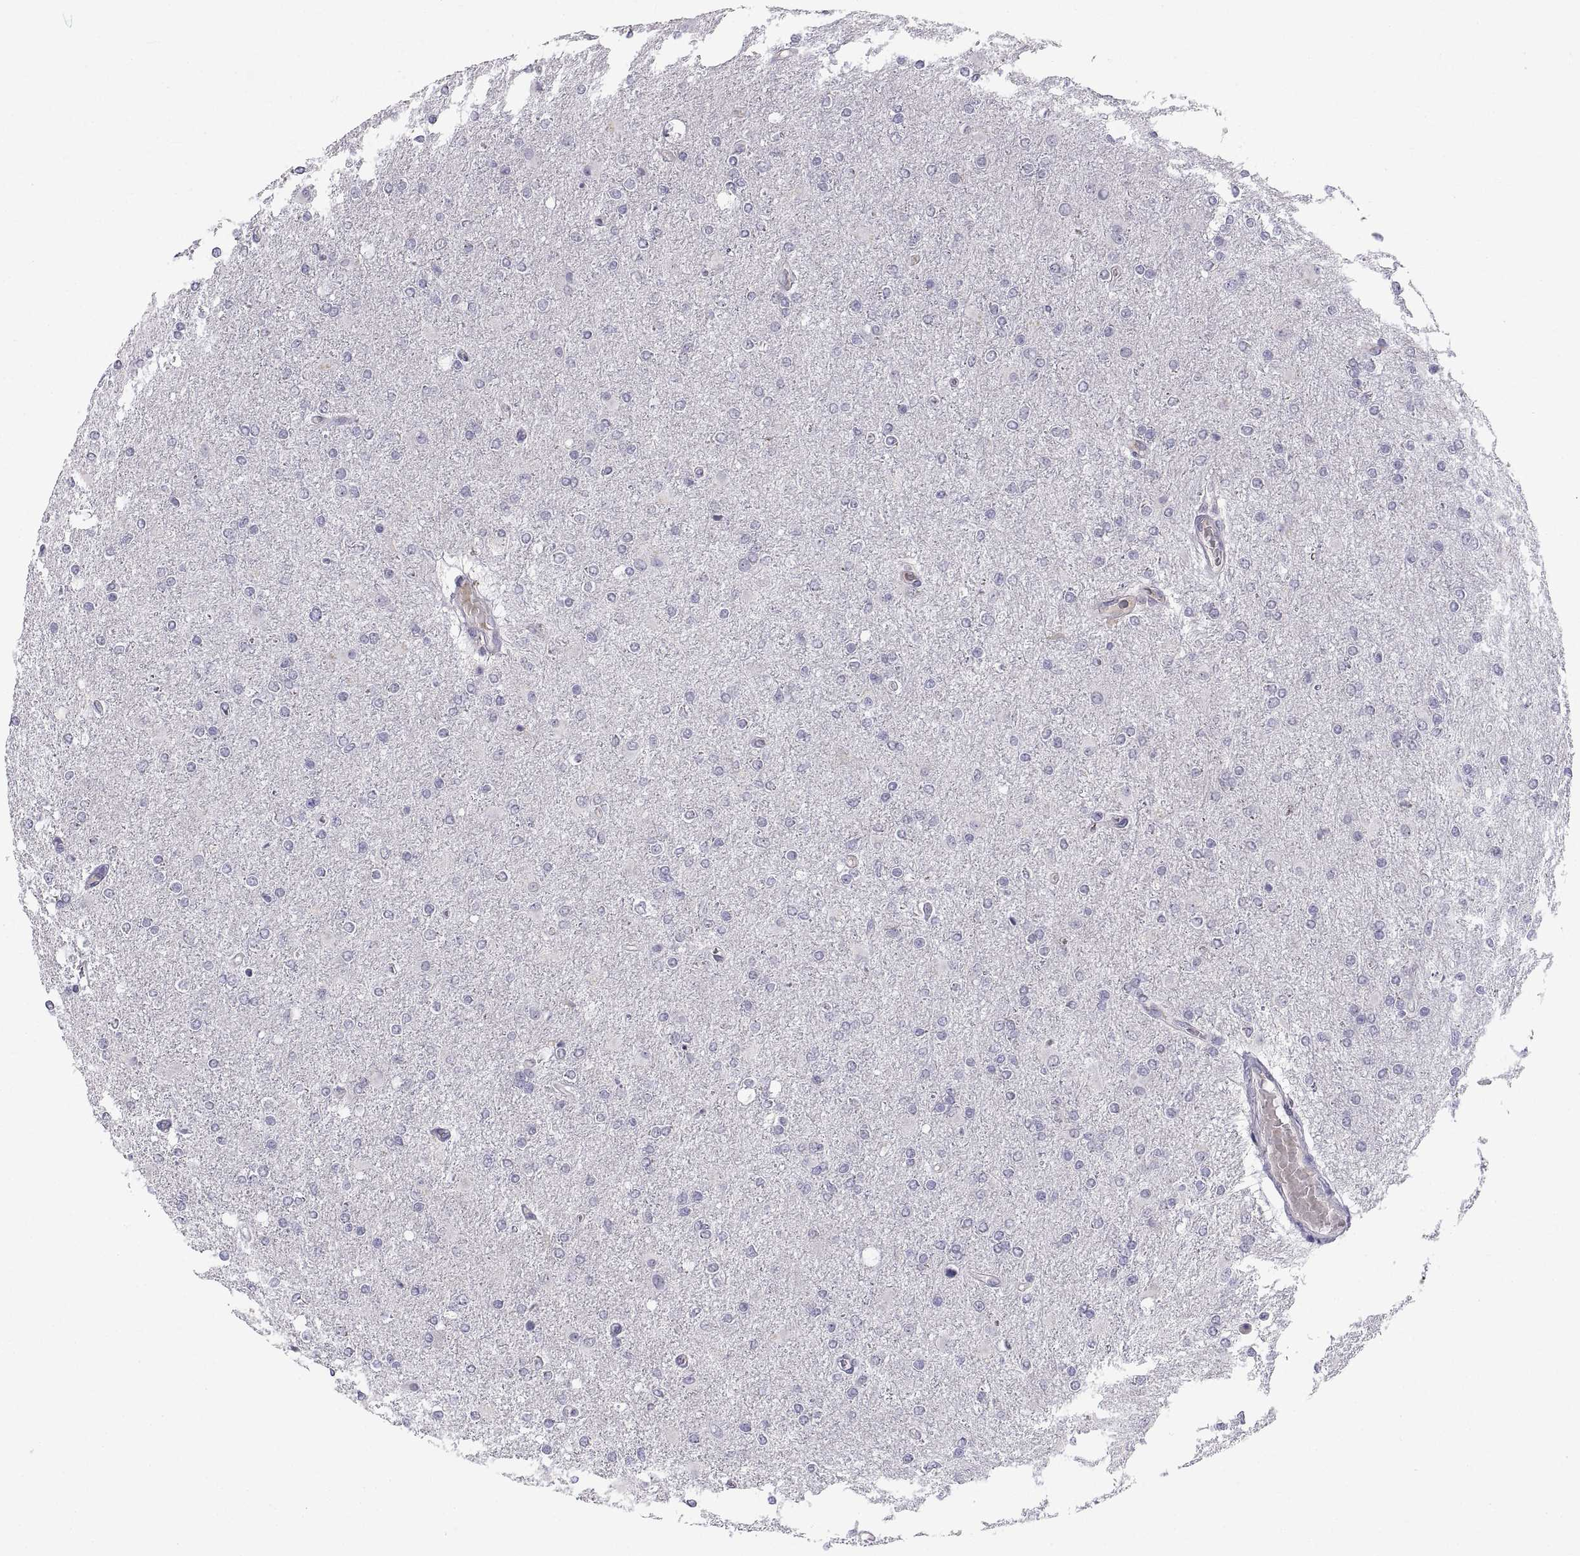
{"staining": {"intensity": "negative", "quantity": "none", "location": "none"}, "tissue": "glioma", "cell_type": "Tumor cells", "image_type": "cancer", "snomed": [{"axis": "morphology", "description": "Glioma, malignant, High grade"}, {"axis": "topography", "description": "Cerebral cortex"}], "caption": "This is a photomicrograph of immunohistochemistry (IHC) staining of glioma, which shows no expression in tumor cells.", "gene": "PKP1", "patient": {"sex": "male", "age": 70}}